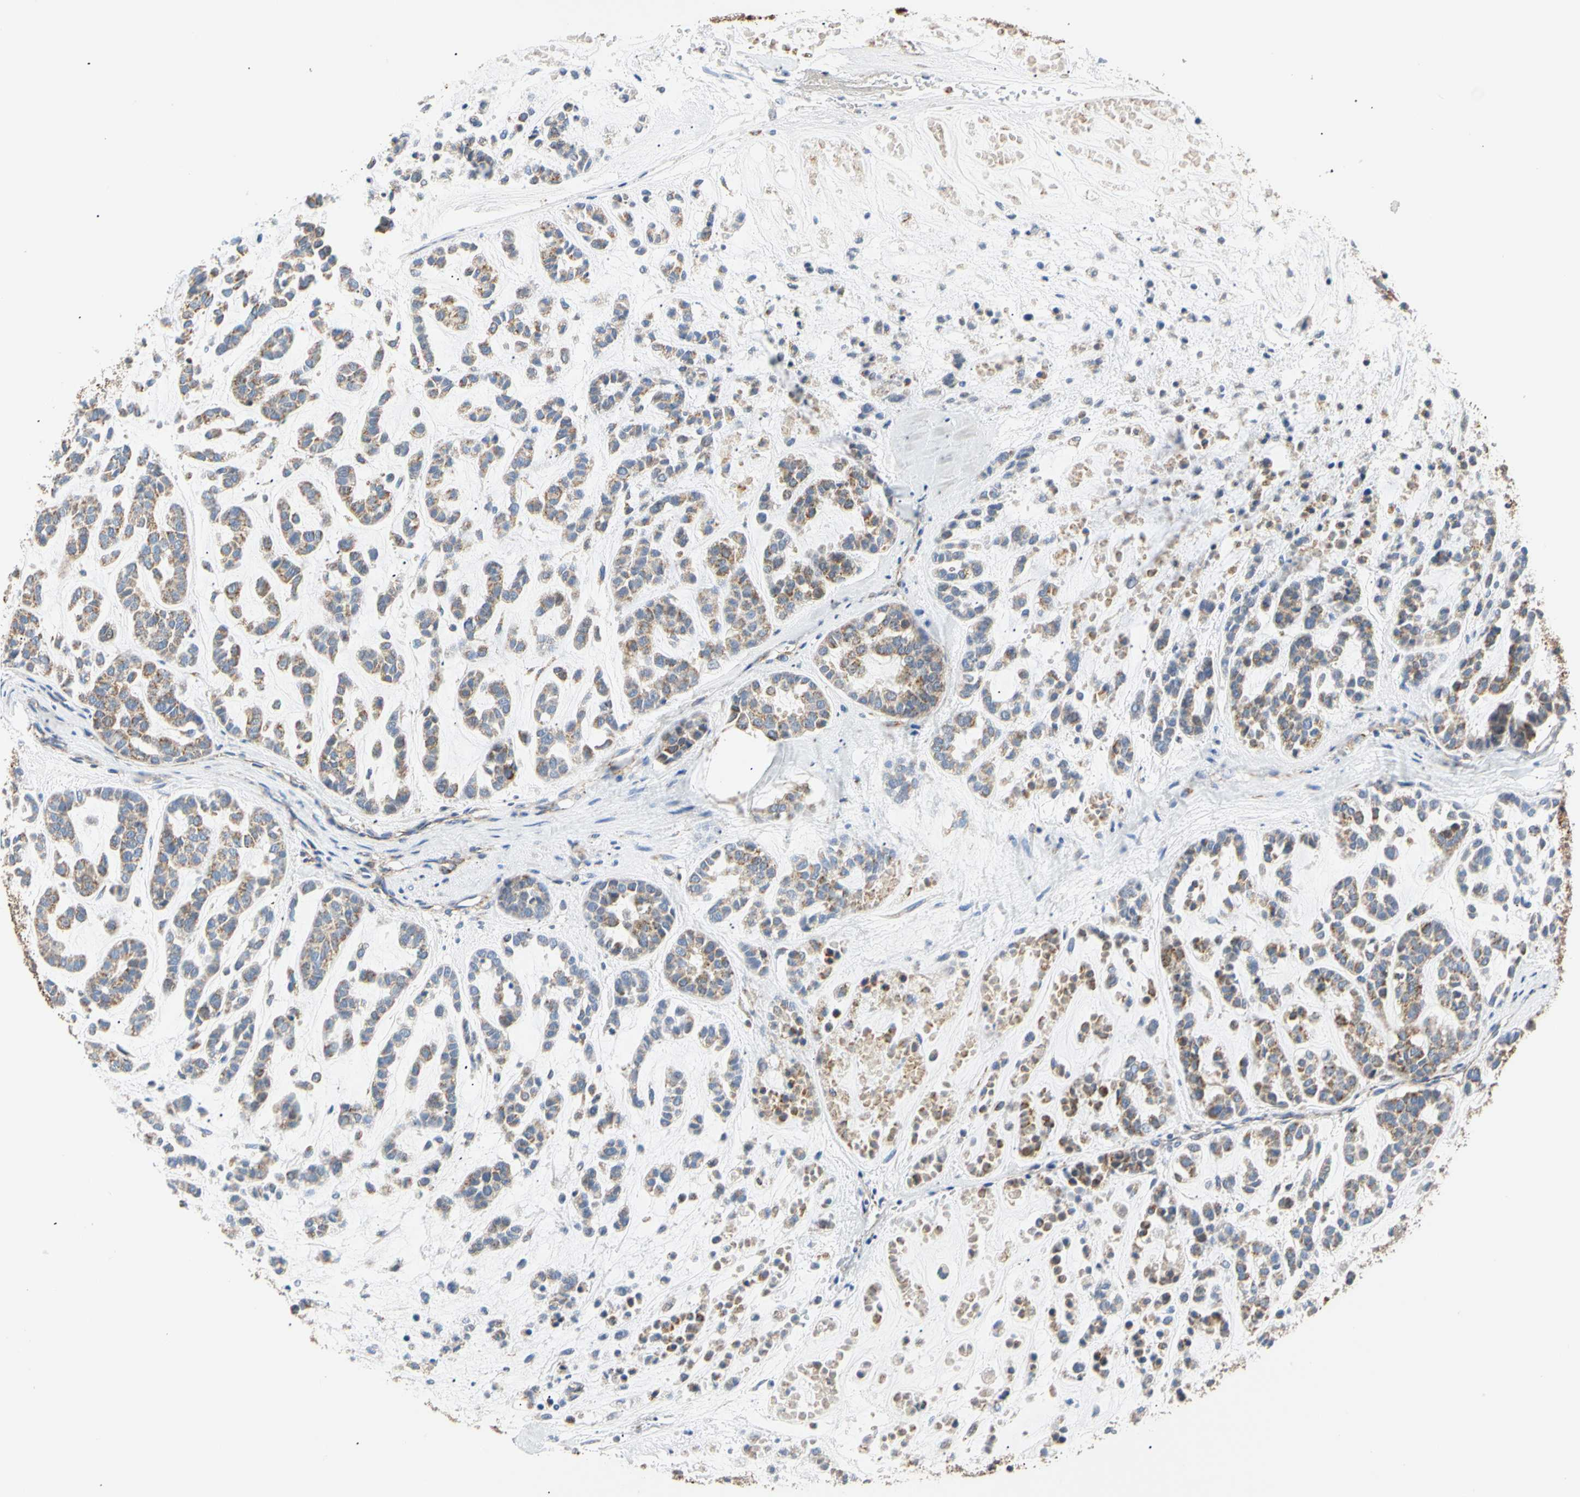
{"staining": {"intensity": "moderate", "quantity": ">75%", "location": "cytoplasmic/membranous"}, "tissue": "head and neck cancer", "cell_type": "Tumor cells", "image_type": "cancer", "snomed": [{"axis": "morphology", "description": "Adenocarcinoma, NOS"}, {"axis": "morphology", "description": "Adenoma, NOS"}, {"axis": "topography", "description": "Head-Neck"}], "caption": "Protein expression analysis of human head and neck cancer reveals moderate cytoplasmic/membranous positivity in approximately >75% of tumor cells.", "gene": "ACAT1", "patient": {"sex": "female", "age": 55}}